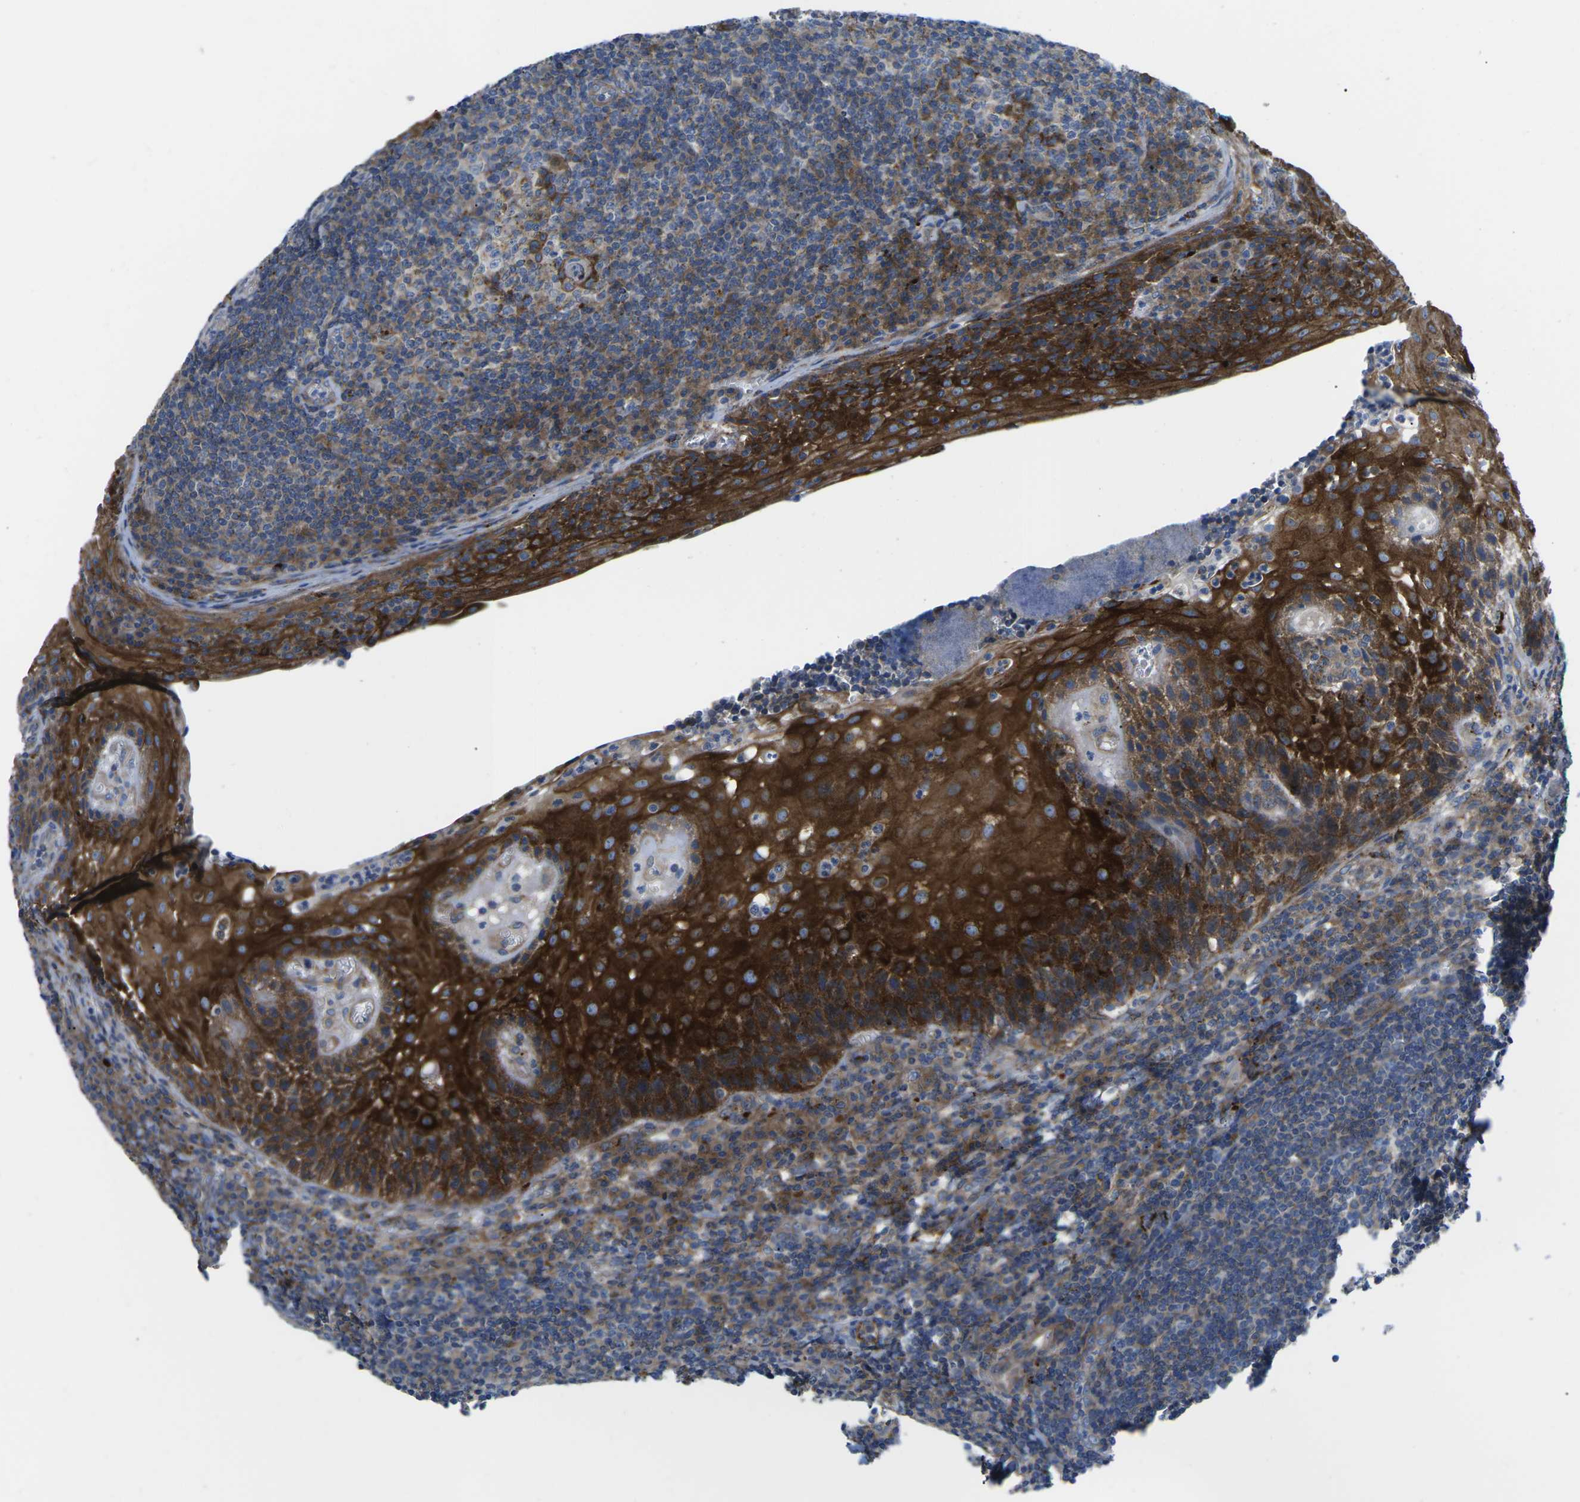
{"staining": {"intensity": "moderate", "quantity": "25%-75%", "location": "cytoplasmic/membranous"}, "tissue": "tonsil", "cell_type": "Germinal center cells", "image_type": "normal", "snomed": [{"axis": "morphology", "description": "Normal tissue, NOS"}, {"axis": "topography", "description": "Tonsil"}], "caption": "Protein expression analysis of unremarkable human tonsil reveals moderate cytoplasmic/membranous expression in approximately 25%-75% of germinal center cells.", "gene": "DLG1", "patient": {"sex": "male", "age": 37}}